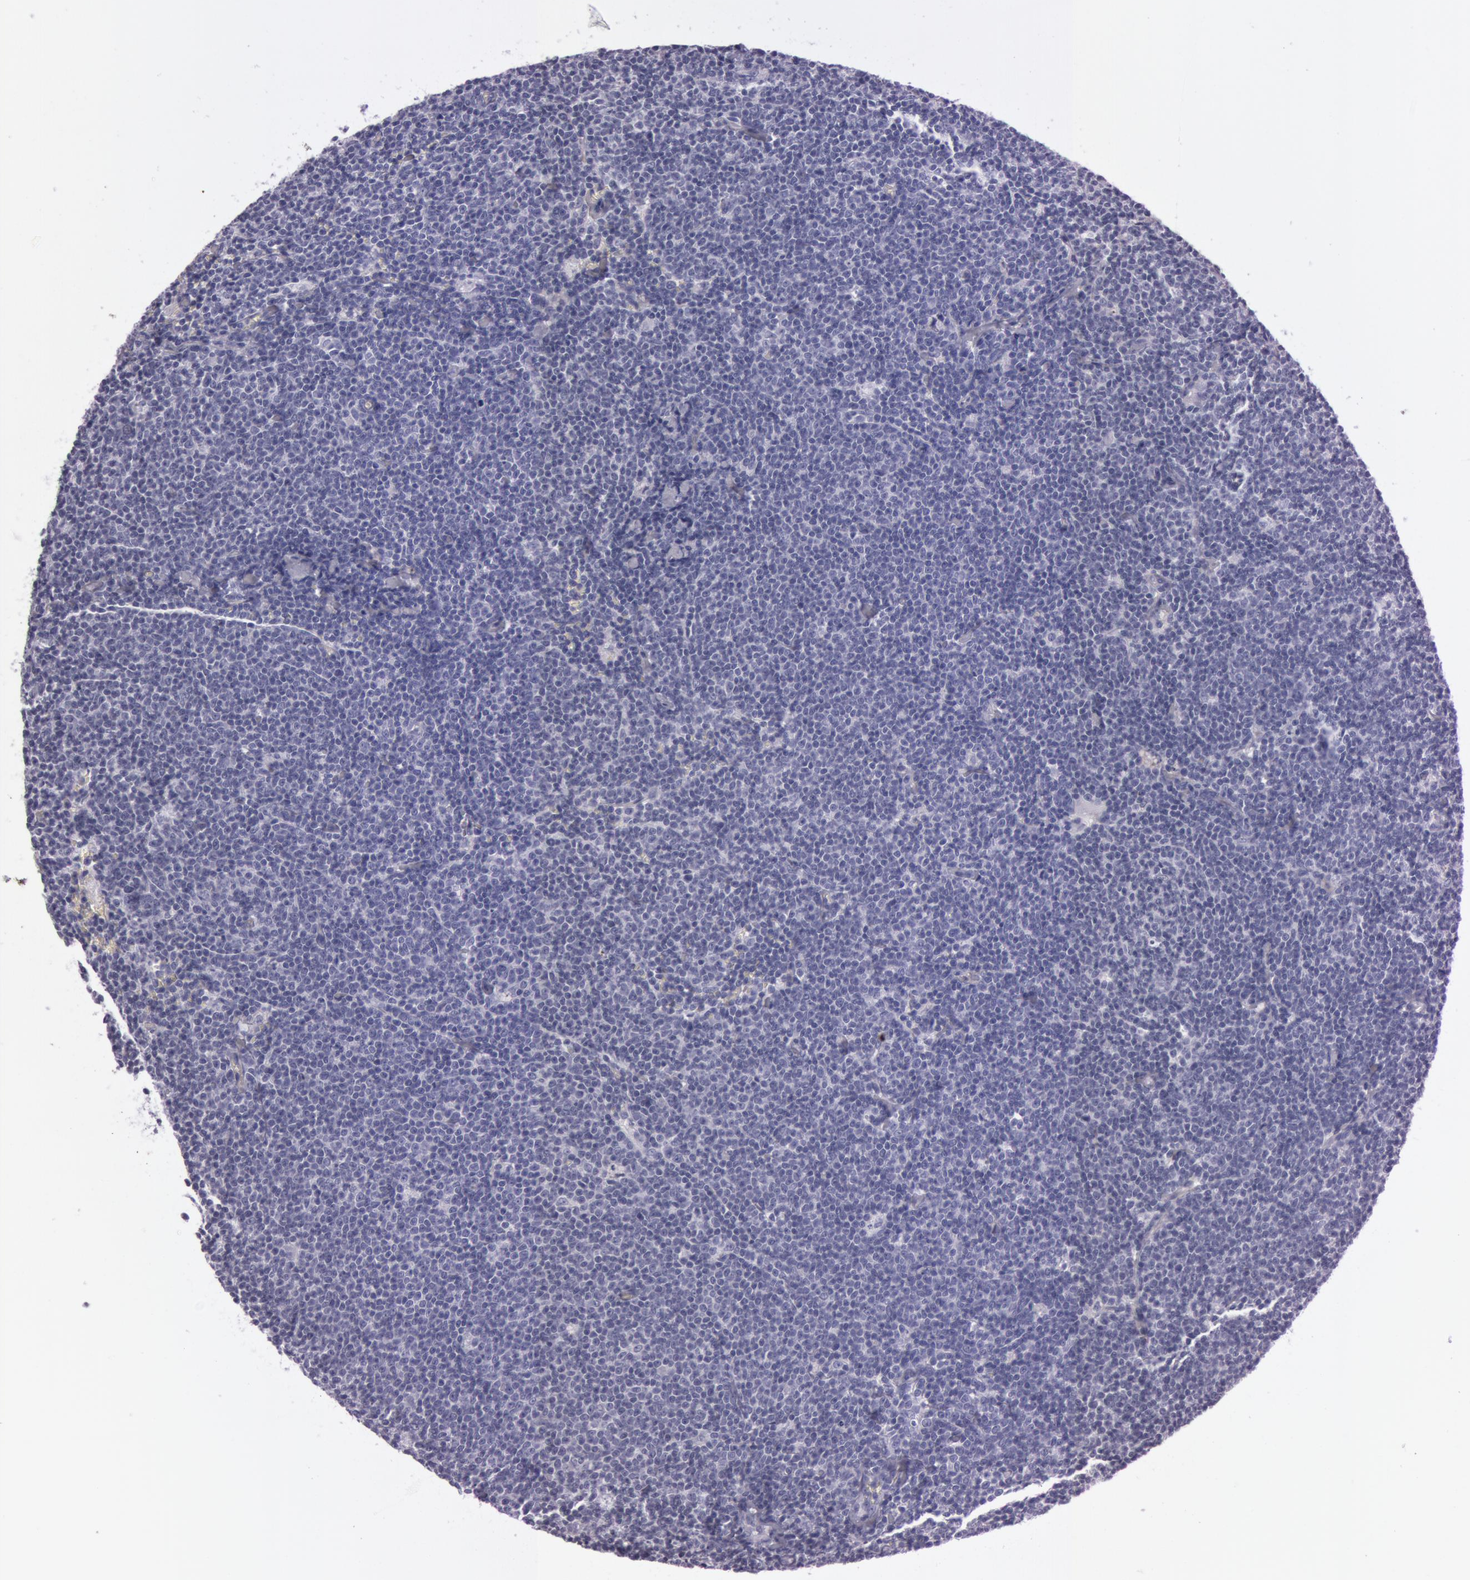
{"staining": {"intensity": "negative", "quantity": "none", "location": "none"}, "tissue": "lymphoma", "cell_type": "Tumor cells", "image_type": "cancer", "snomed": [{"axis": "morphology", "description": "Malignant lymphoma, non-Hodgkin's type, Low grade"}, {"axis": "topography", "description": "Lymph node"}], "caption": "Tumor cells show no significant expression in lymphoma.", "gene": "FOLH1", "patient": {"sex": "male", "age": 65}}